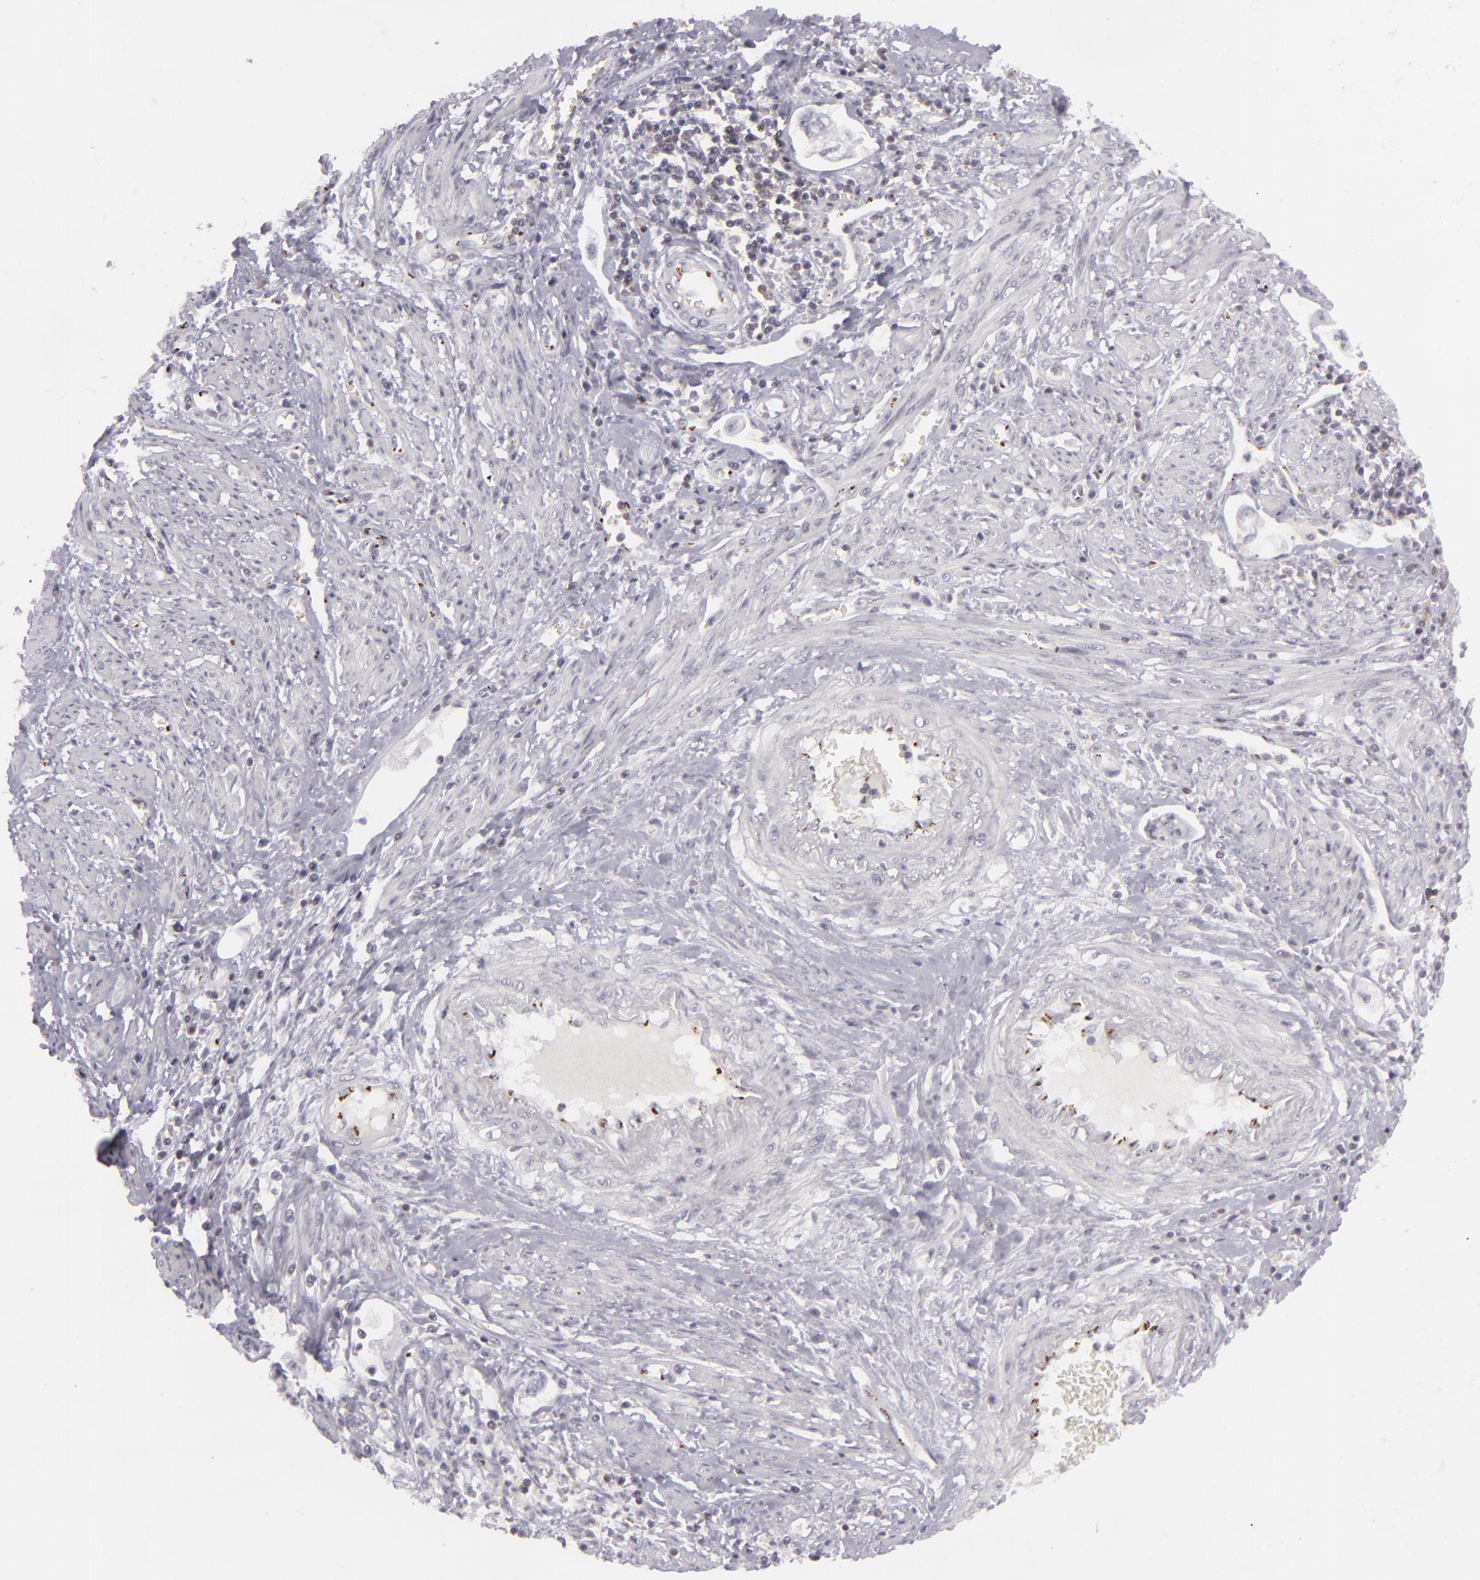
{"staining": {"intensity": "negative", "quantity": "none", "location": "none"}, "tissue": "endometrial cancer", "cell_type": "Tumor cells", "image_type": "cancer", "snomed": [{"axis": "morphology", "description": "Adenocarcinoma, NOS"}, {"axis": "topography", "description": "Endometrium"}], "caption": "Endometrial cancer (adenocarcinoma) was stained to show a protein in brown. There is no significant positivity in tumor cells.", "gene": "KCNAB2", "patient": {"sex": "female", "age": 75}}